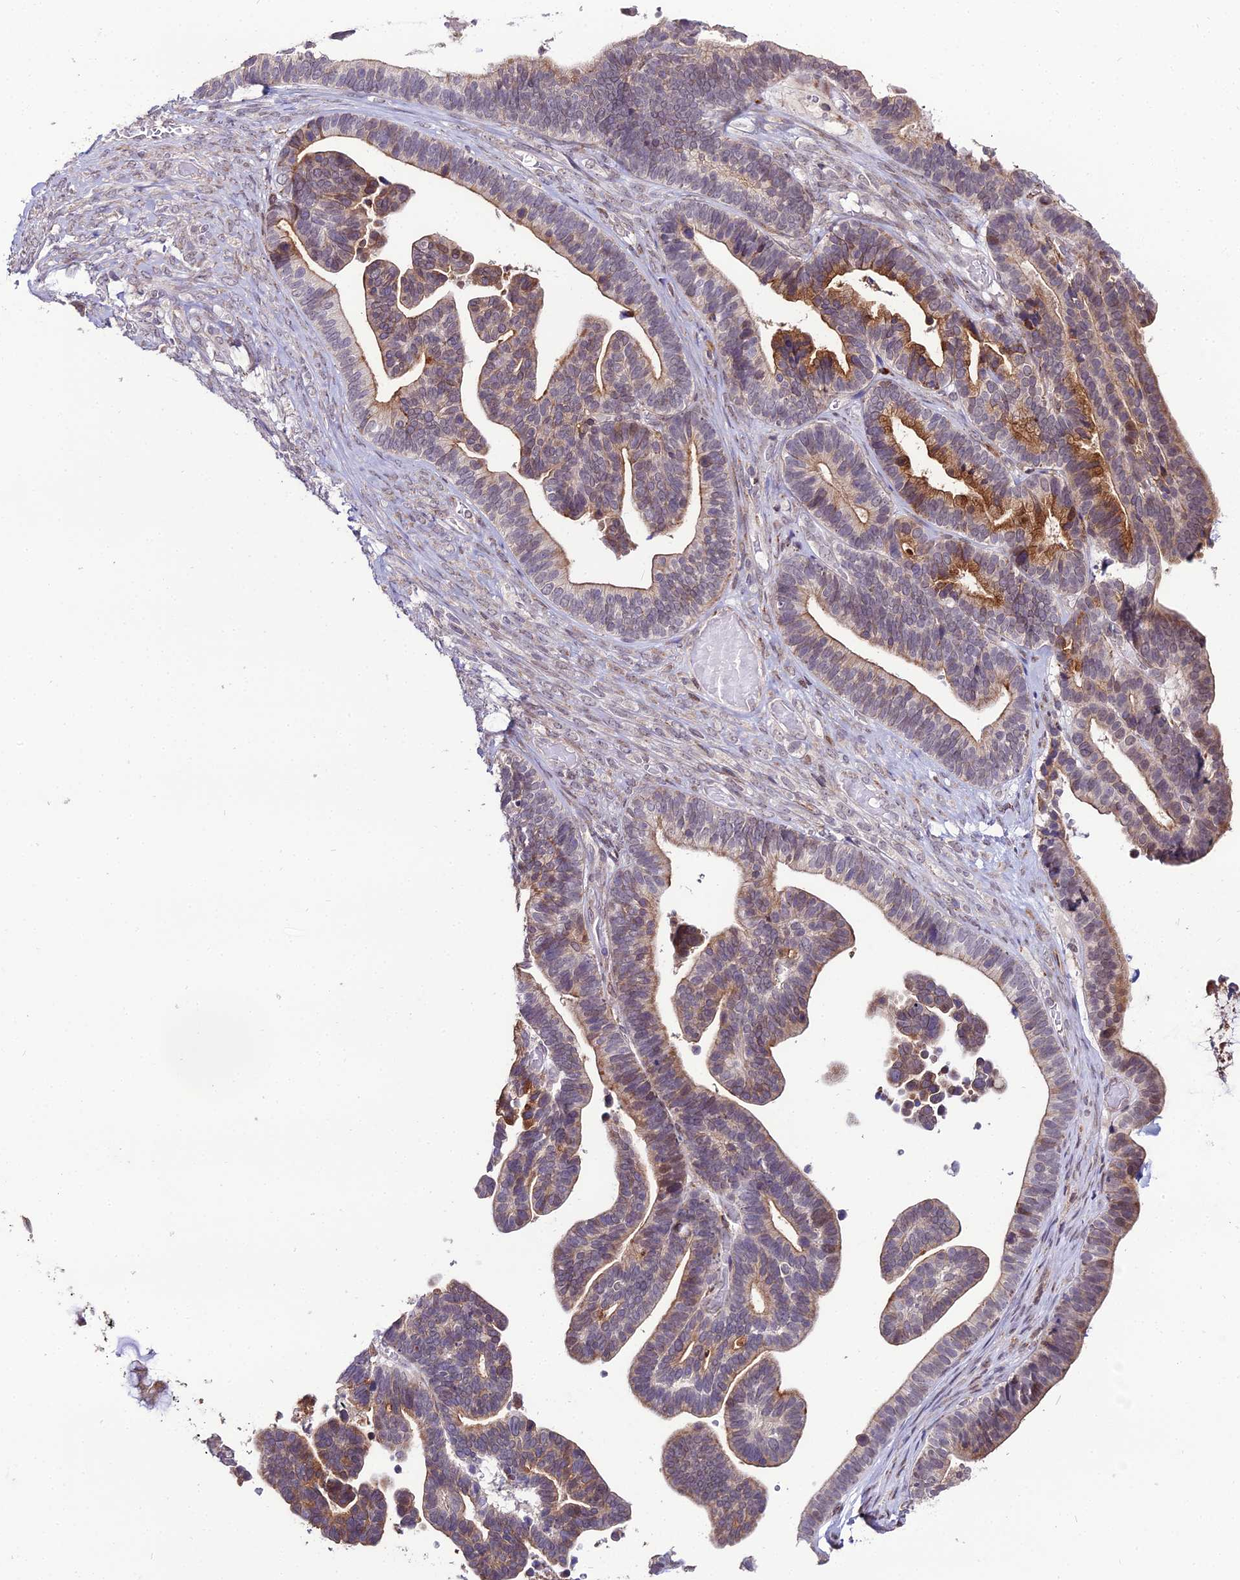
{"staining": {"intensity": "moderate", "quantity": "25%-75%", "location": "cytoplasmic/membranous"}, "tissue": "ovarian cancer", "cell_type": "Tumor cells", "image_type": "cancer", "snomed": [{"axis": "morphology", "description": "Cystadenocarcinoma, serous, NOS"}, {"axis": "topography", "description": "Ovary"}], "caption": "Immunohistochemistry (IHC) image of ovarian cancer stained for a protein (brown), which exhibits medium levels of moderate cytoplasmic/membranous staining in about 25%-75% of tumor cells.", "gene": "TROAP", "patient": {"sex": "female", "age": 56}}